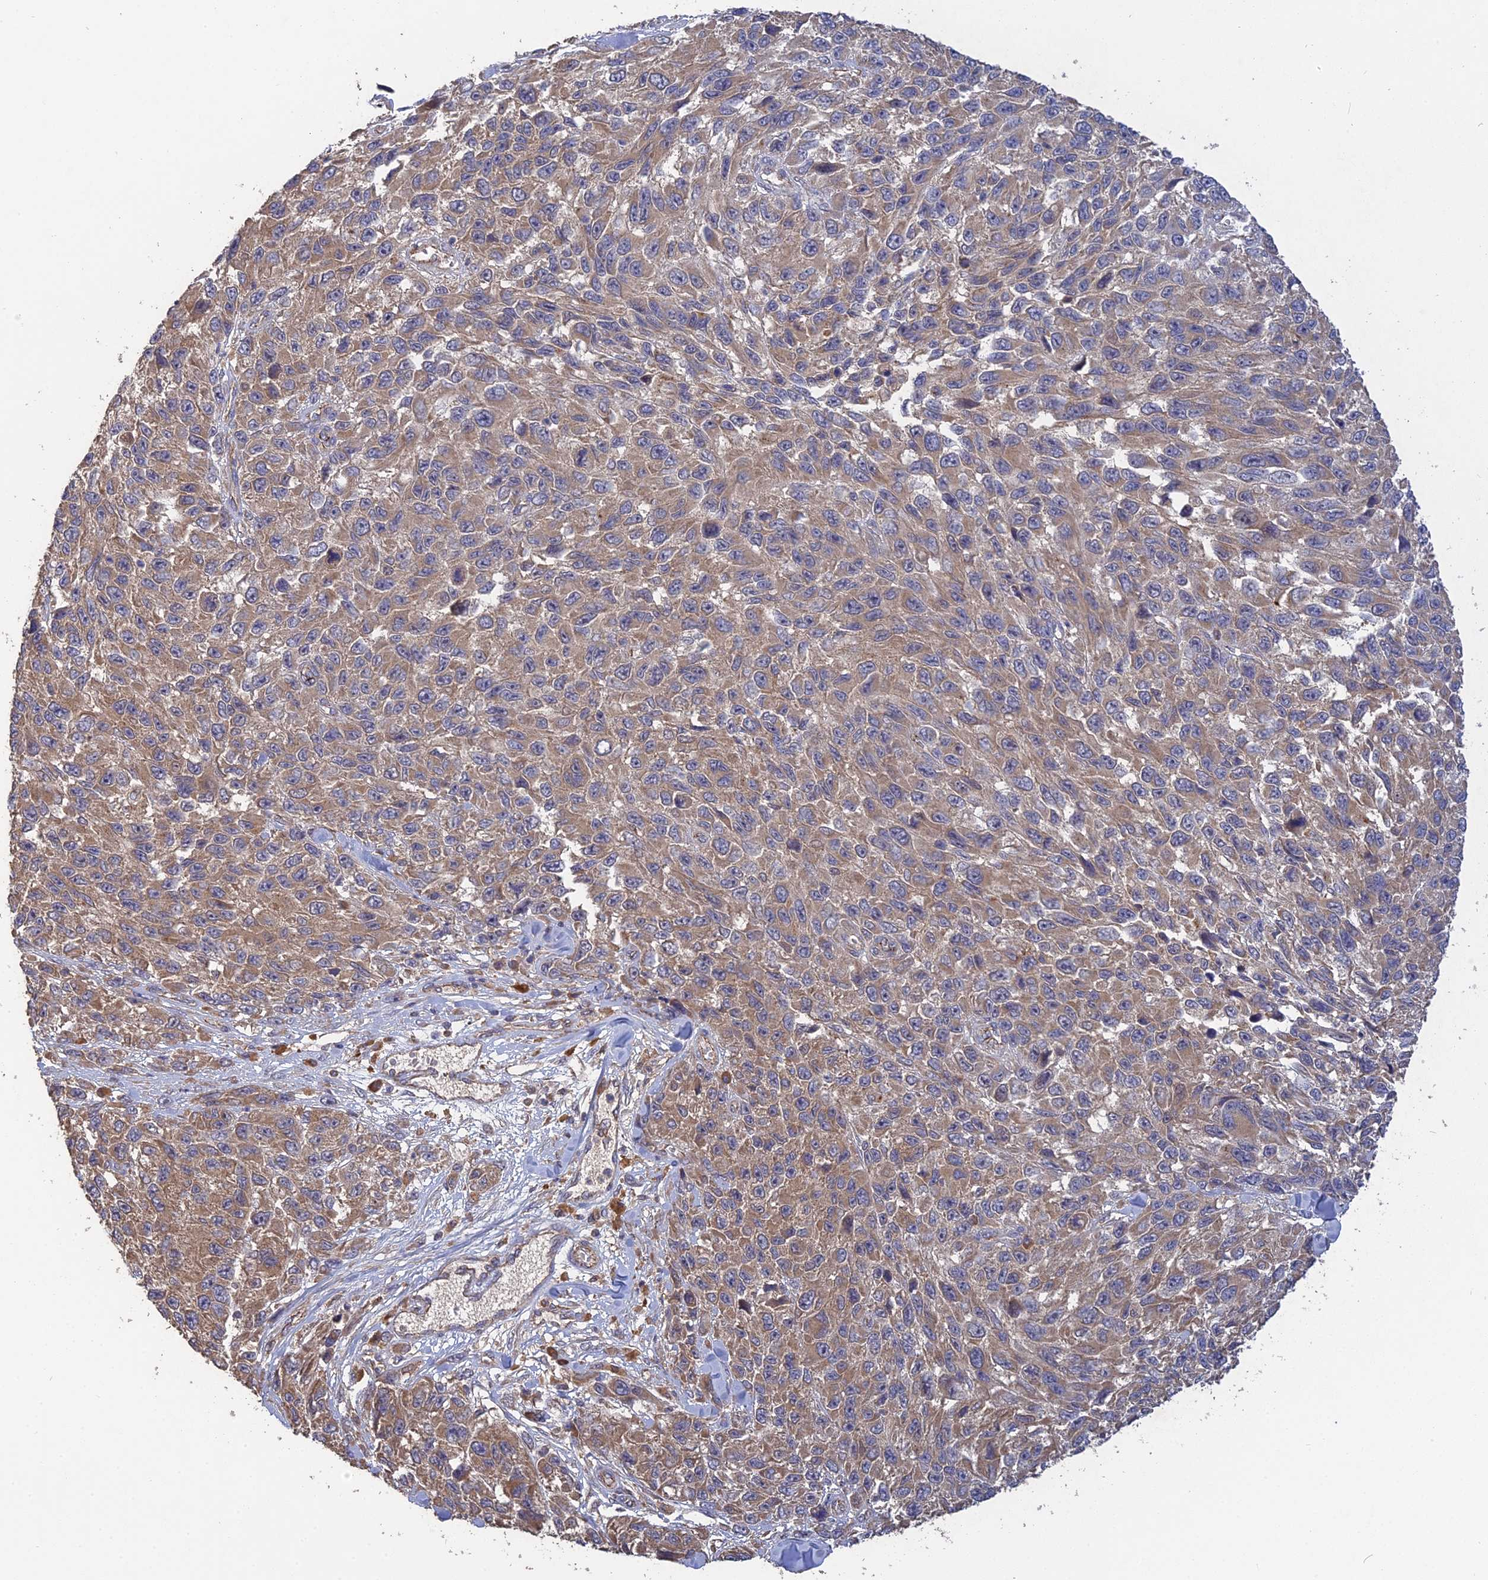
{"staining": {"intensity": "moderate", "quantity": ">75%", "location": "cytoplasmic/membranous"}, "tissue": "melanoma", "cell_type": "Tumor cells", "image_type": "cancer", "snomed": [{"axis": "morphology", "description": "Malignant melanoma, NOS"}, {"axis": "topography", "description": "Skin"}], "caption": "Approximately >75% of tumor cells in malignant melanoma display moderate cytoplasmic/membranous protein staining as visualized by brown immunohistochemical staining.", "gene": "ARHGAP40", "patient": {"sex": "female", "age": 96}}